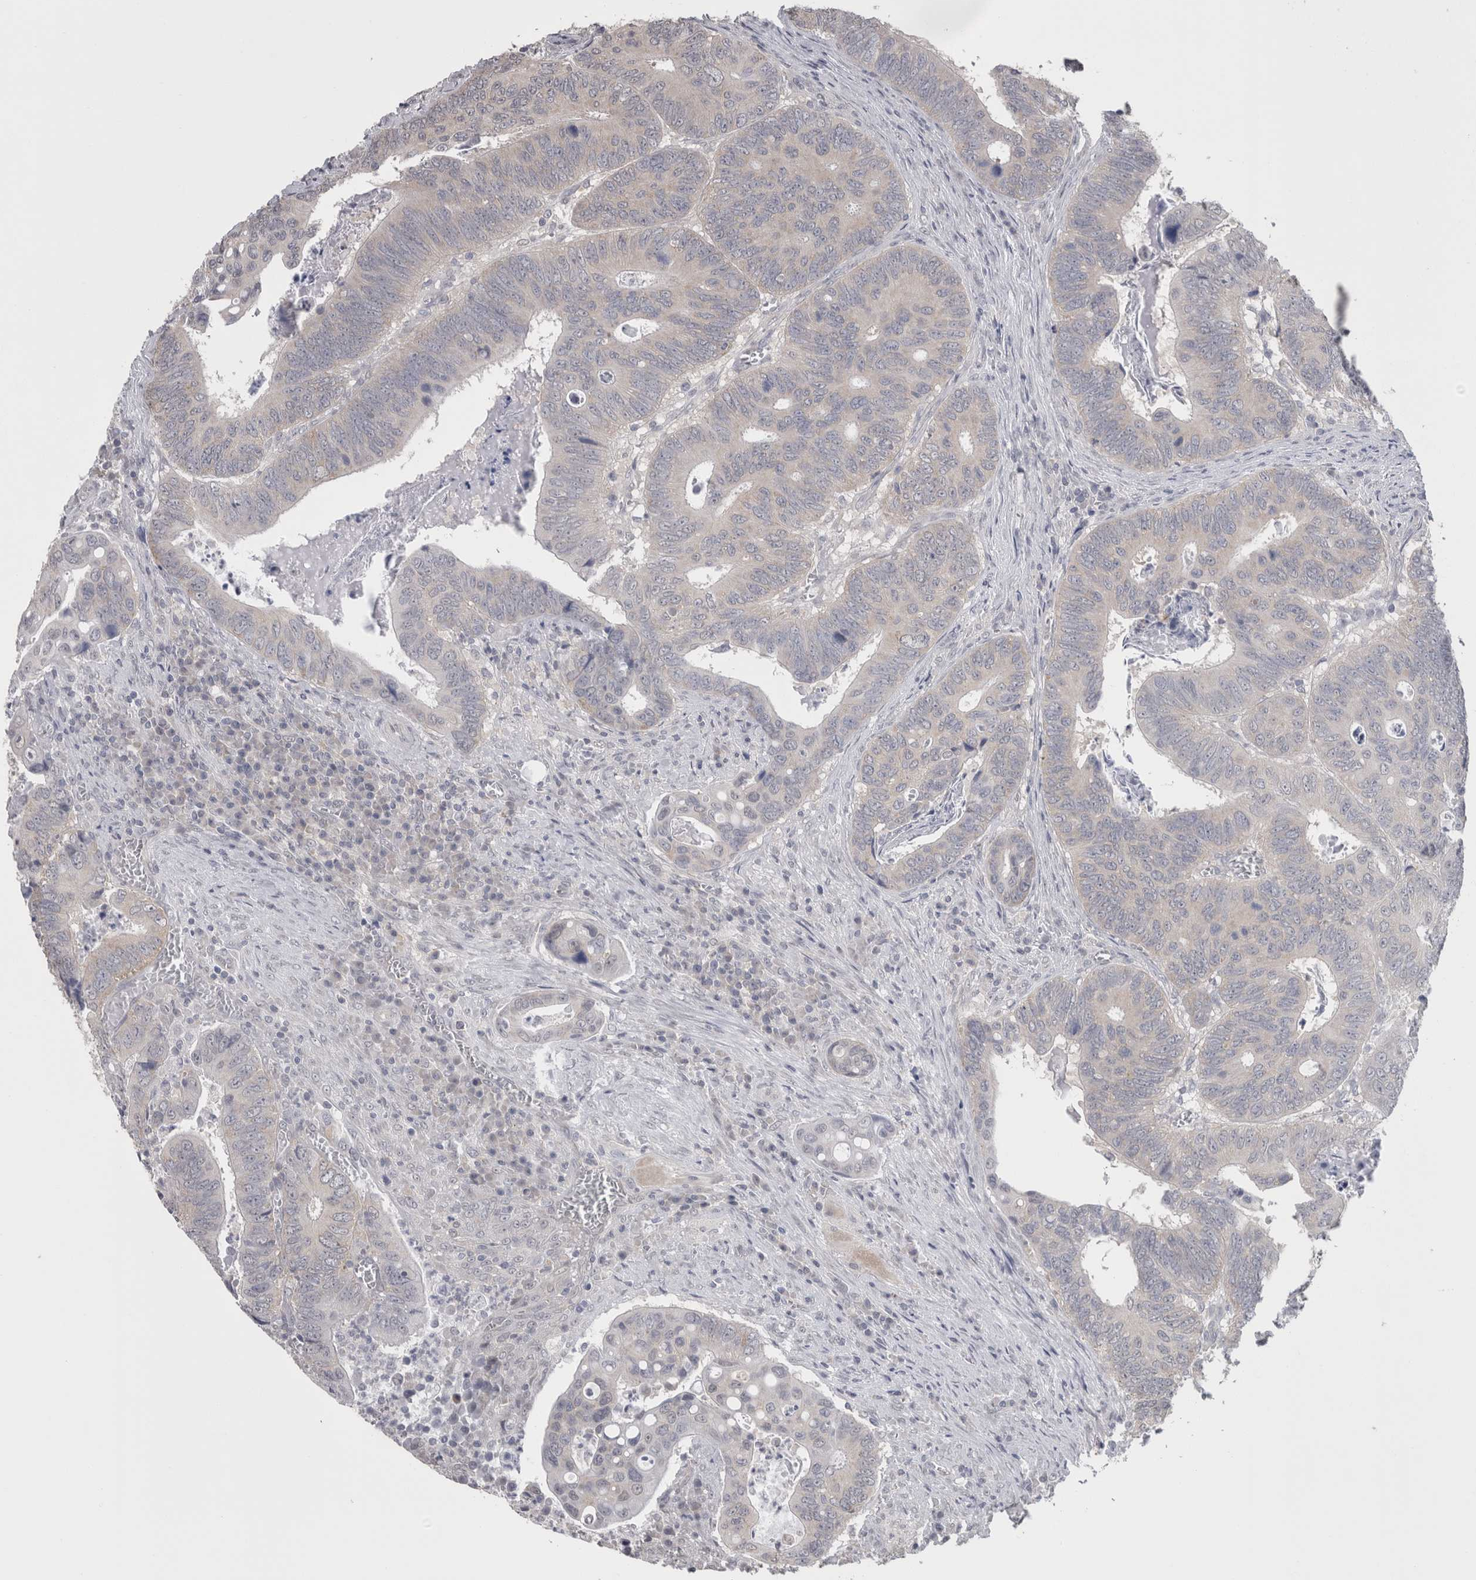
{"staining": {"intensity": "negative", "quantity": "none", "location": "none"}, "tissue": "colorectal cancer", "cell_type": "Tumor cells", "image_type": "cancer", "snomed": [{"axis": "morphology", "description": "Inflammation, NOS"}, {"axis": "morphology", "description": "Adenocarcinoma, NOS"}, {"axis": "topography", "description": "Colon"}], "caption": "Immunohistochemistry (IHC) of adenocarcinoma (colorectal) displays no expression in tumor cells.", "gene": "DDX6", "patient": {"sex": "male", "age": 72}}